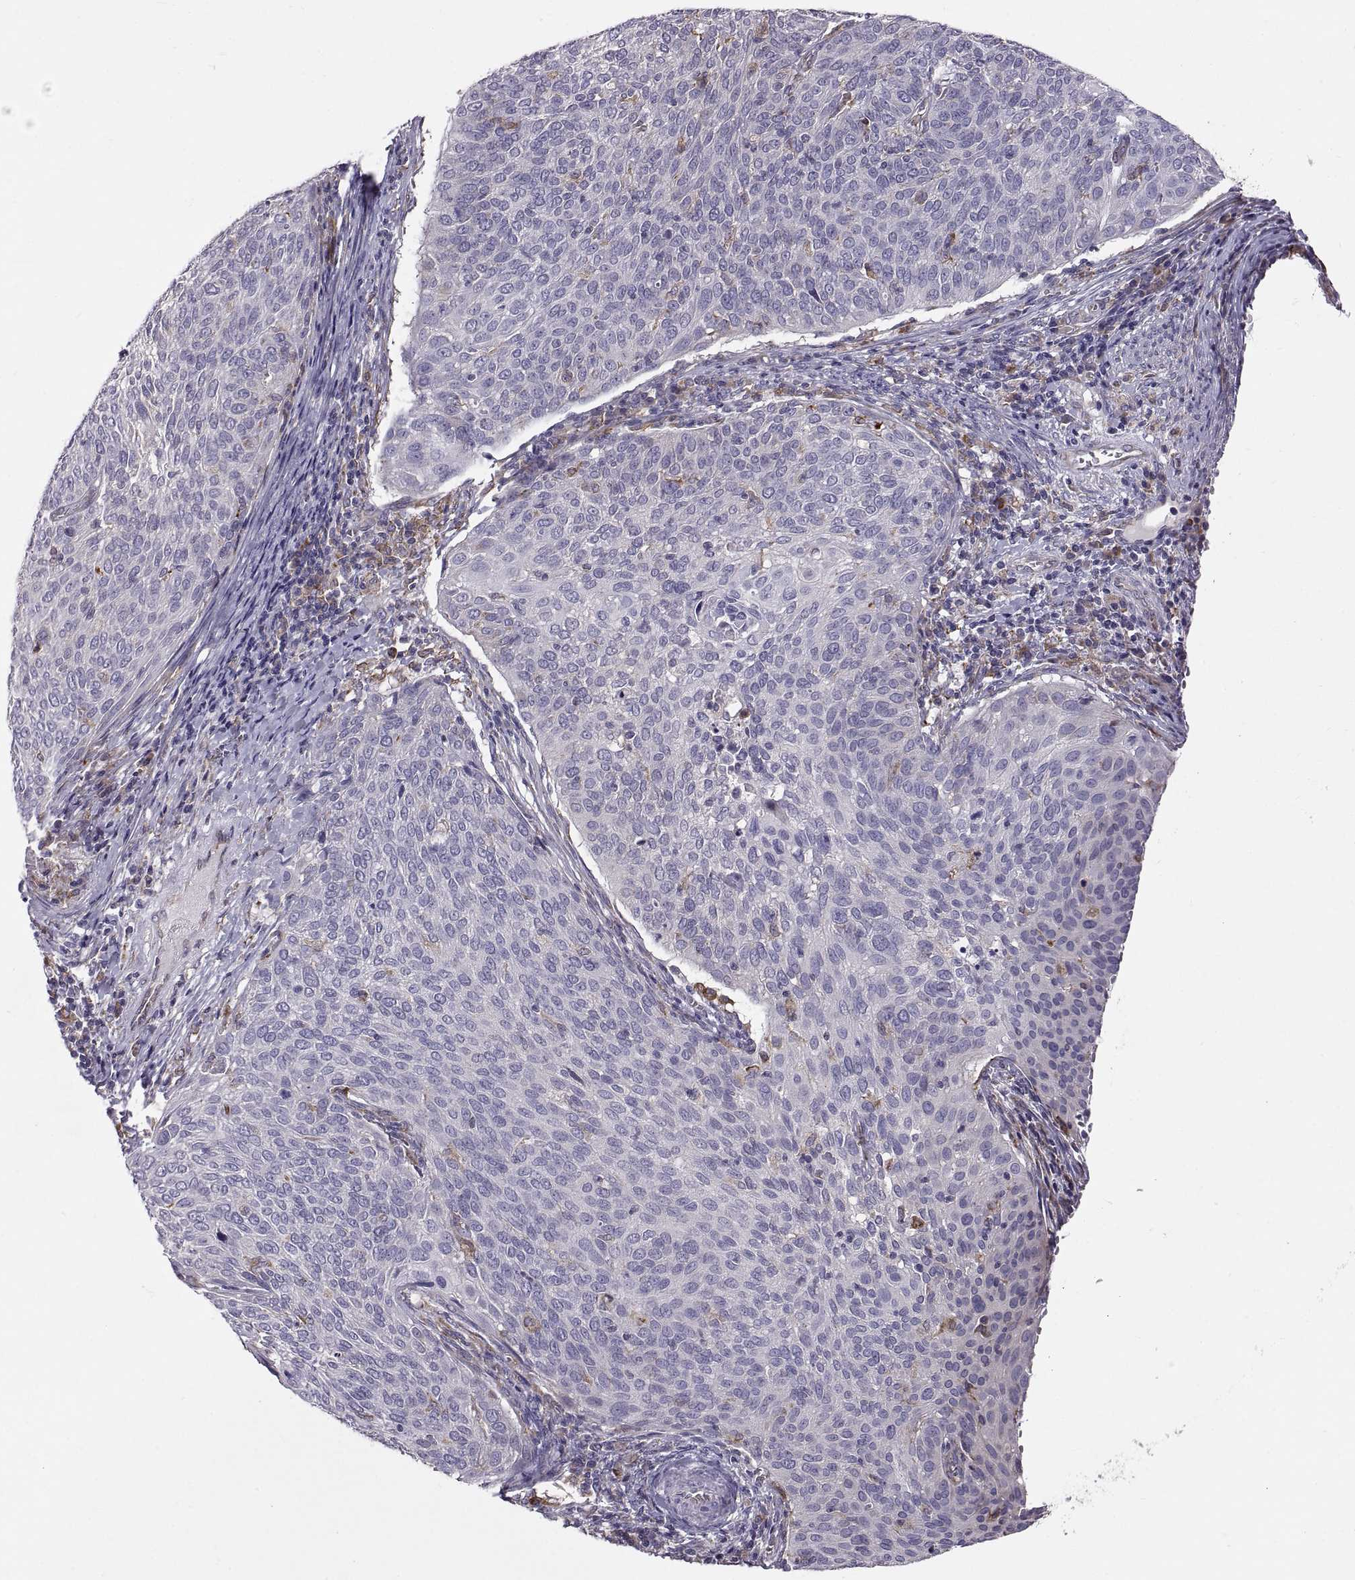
{"staining": {"intensity": "negative", "quantity": "none", "location": "none"}, "tissue": "cervical cancer", "cell_type": "Tumor cells", "image_type": "cancer", "snomed": [{"axis": "morphology", "description": "Squamous cell carcinoma, NOS"}, {"axis": "topography", "description": "Cervix"}], "caption": "Immunohistochemistry of human cervical cancer (squamous cell carcinoma) shows no positivity in tumor cells.", "gene": "PLEKHB2", "patient": {"sex": "female", "age": 39}}